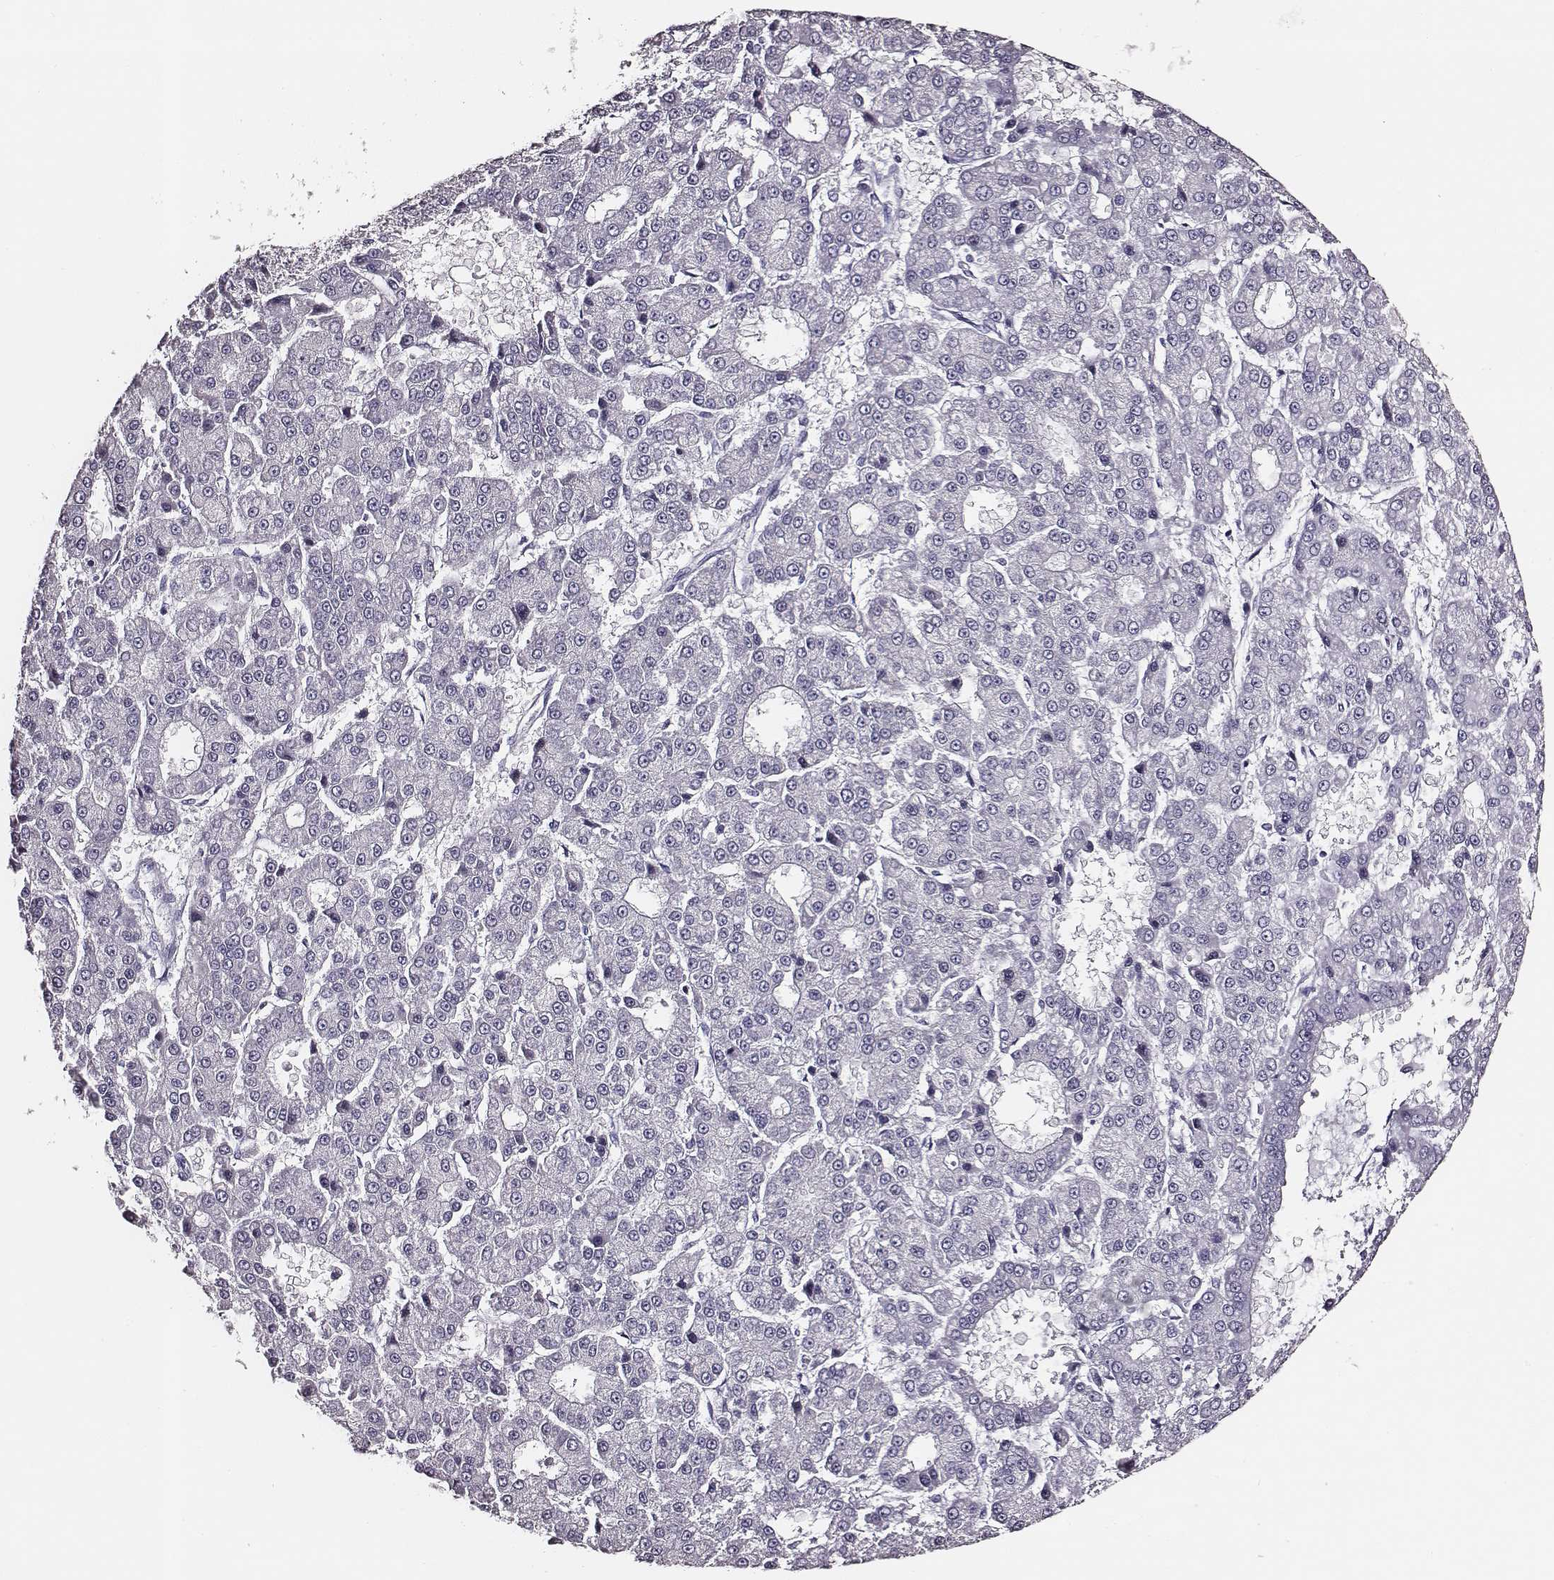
{"staining": {"intensity": "negative", "quantity": "none", "location": "none"}, "tissue": "liver cancer", "cell_type": "Tumor cells", "image_type": "cancer", "snomed": [{"axis": "morphology", "description": "Carcinoma, Hepatocellular, NOS"}, {"axis": "topography", "description": "Liver"}], "caption": "Liver cancer (hepatocellular carcinoma) was stained to show a protein in brown. There is no significant staining in tumor cells.", "gene": "DPEP1", "patient": {"sex": "male", "age": 70}}